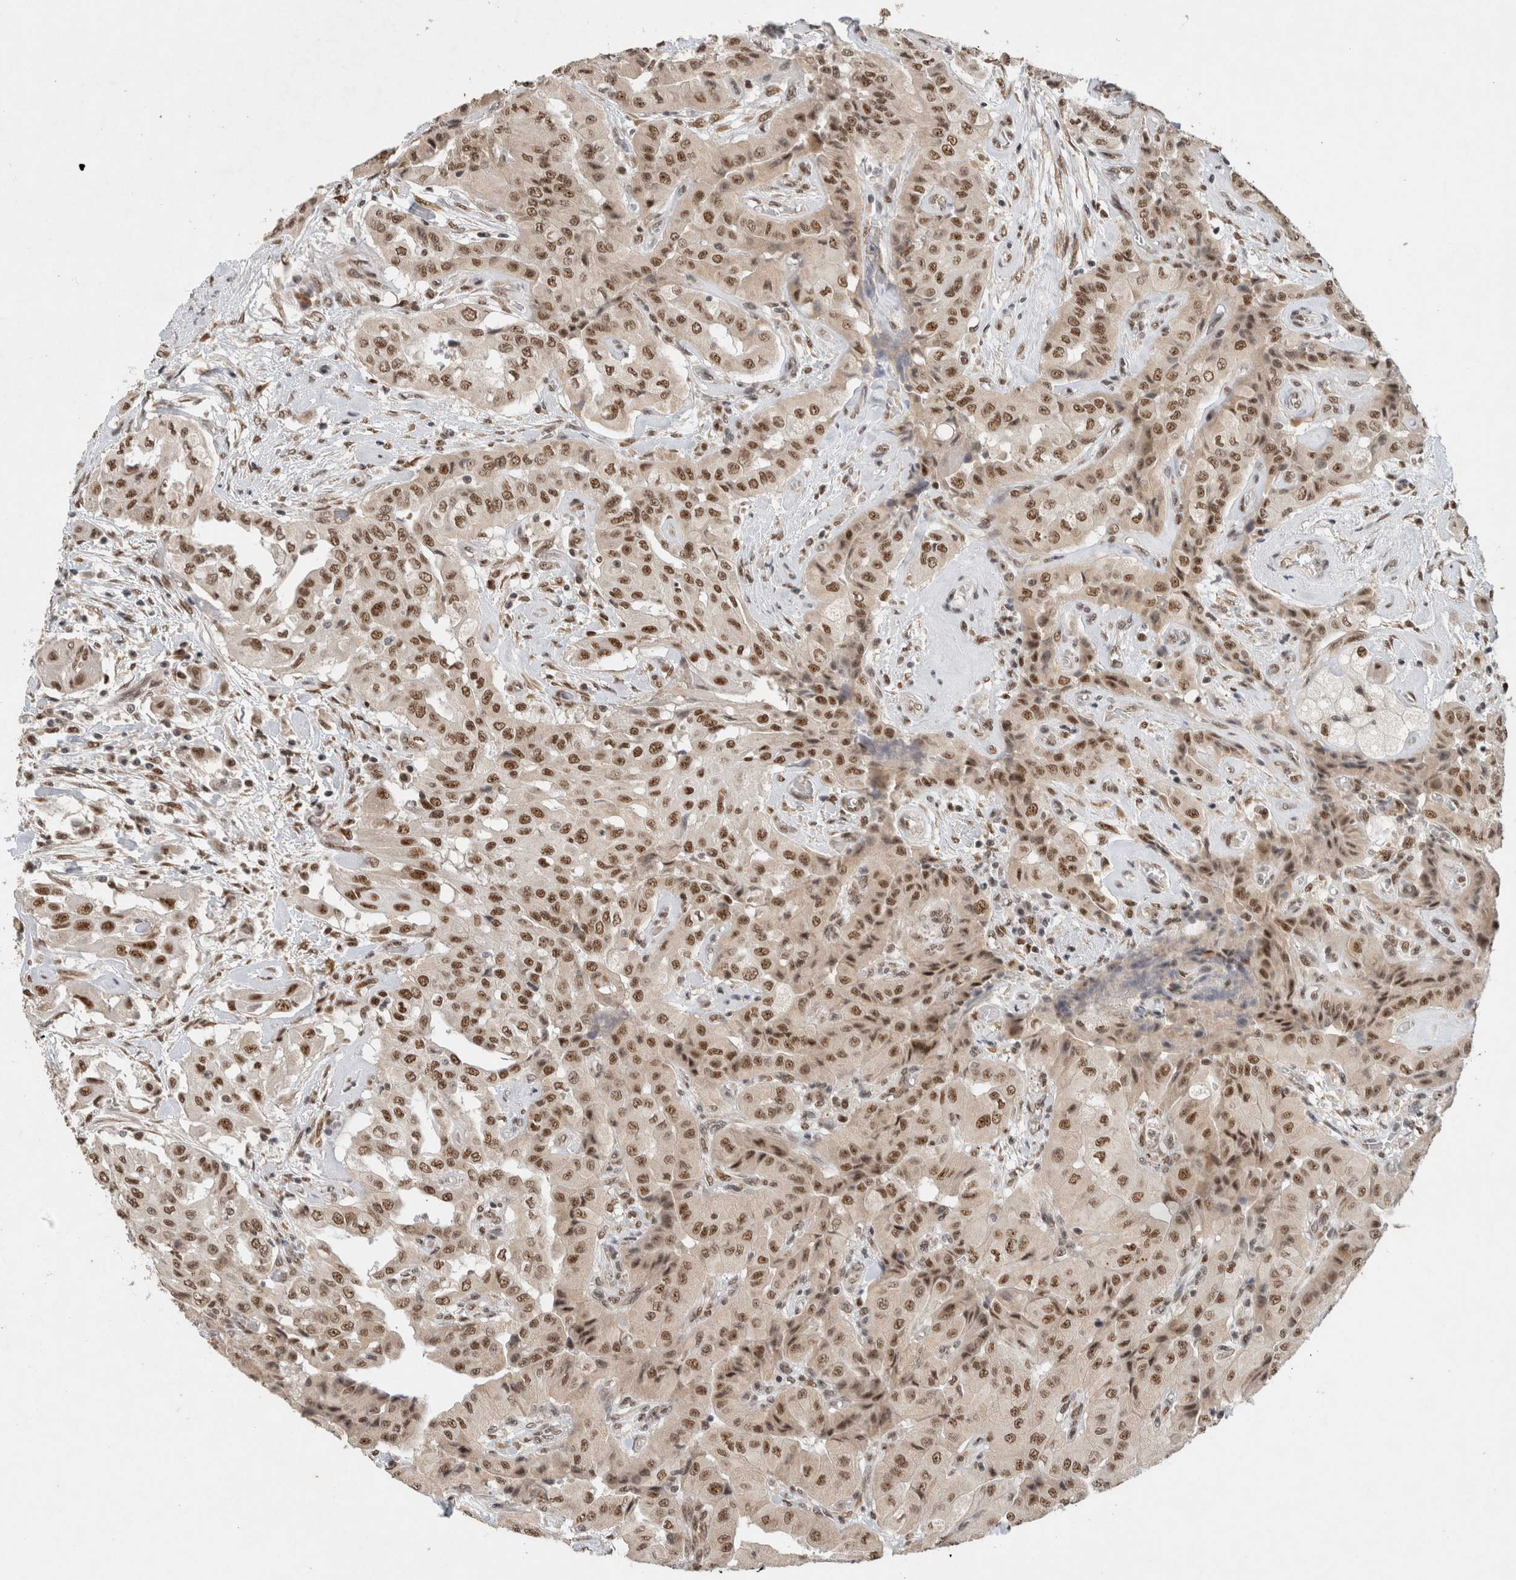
{"staining": {"intensity": "moderate", "quantity": ">75%", "location": "nuclear"}, "tissue": "thyroid cancer", "cell_type": "Tumor cells", "image_type": "cancer", "snomed": [{"axis": "morphology", "description": "Papillary adenocarcinoma, NOS"}, {"axis": "topography", "description": "Thyroid gland"}], "caption": "This is a histology image of immunohistochemistry (IHC) staining of papillary adenocarcinoma (thyroid), which shows moderate positivity in the nuclear of tumor cells.", "gene": "DDX42", "patient": {"sex": "female", "age": 59}}